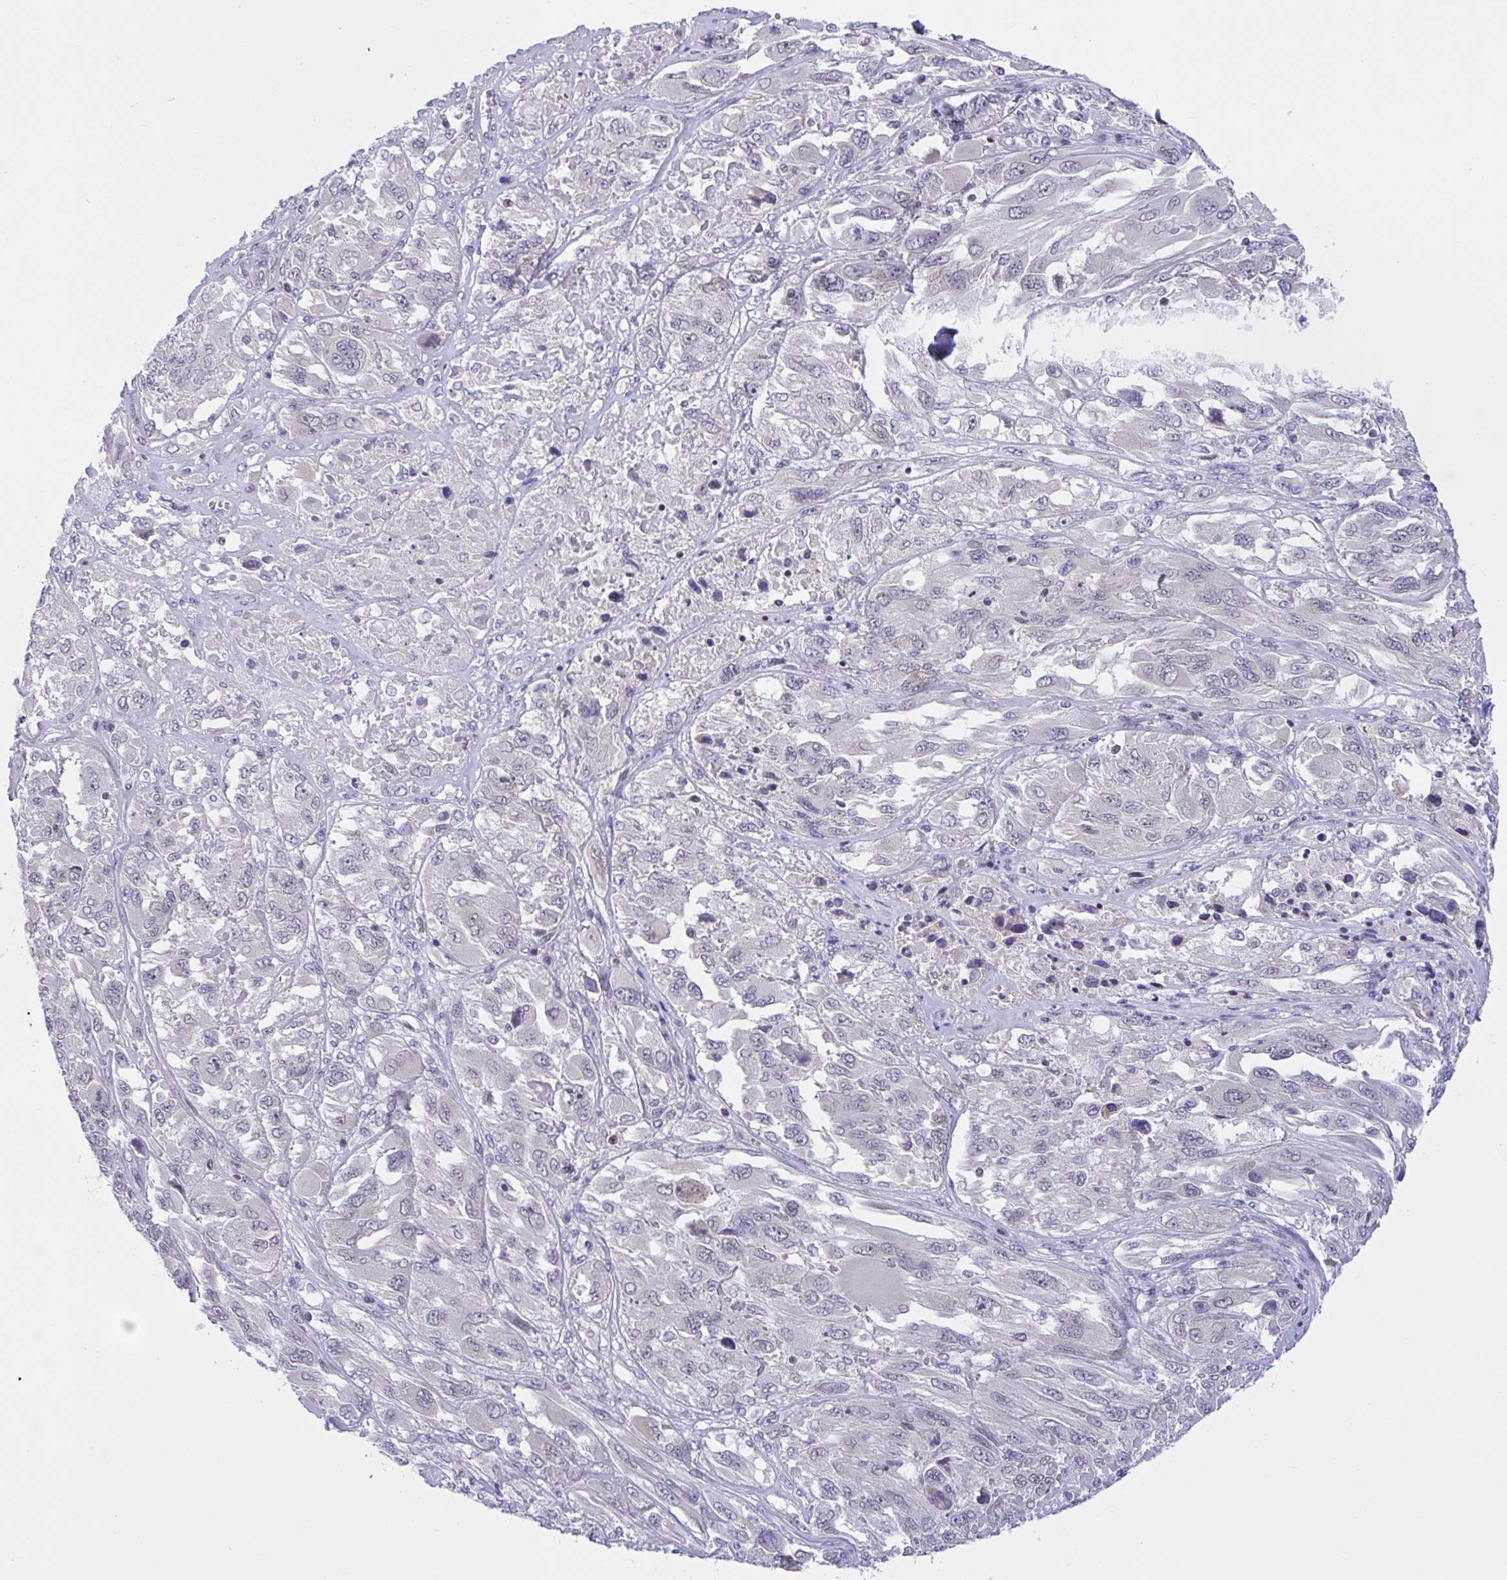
{"staining": {"intensity": "negative", "quantity": "none", "location": "none"}, "tissue": "melanoma", "cell_type": "Tumor cells", "image_type": "cancer", "snomed": [{"axis": "morphology", "description": "Malignant melanoma, NOS"}, {"axis": "topography", "description": "Skin"}], "caption": "A histopathology image of human malignant melanoma is negative for staining in tumor cells.", "gene": "SNX11", "patient": {"sex": "female", "age": 91}}